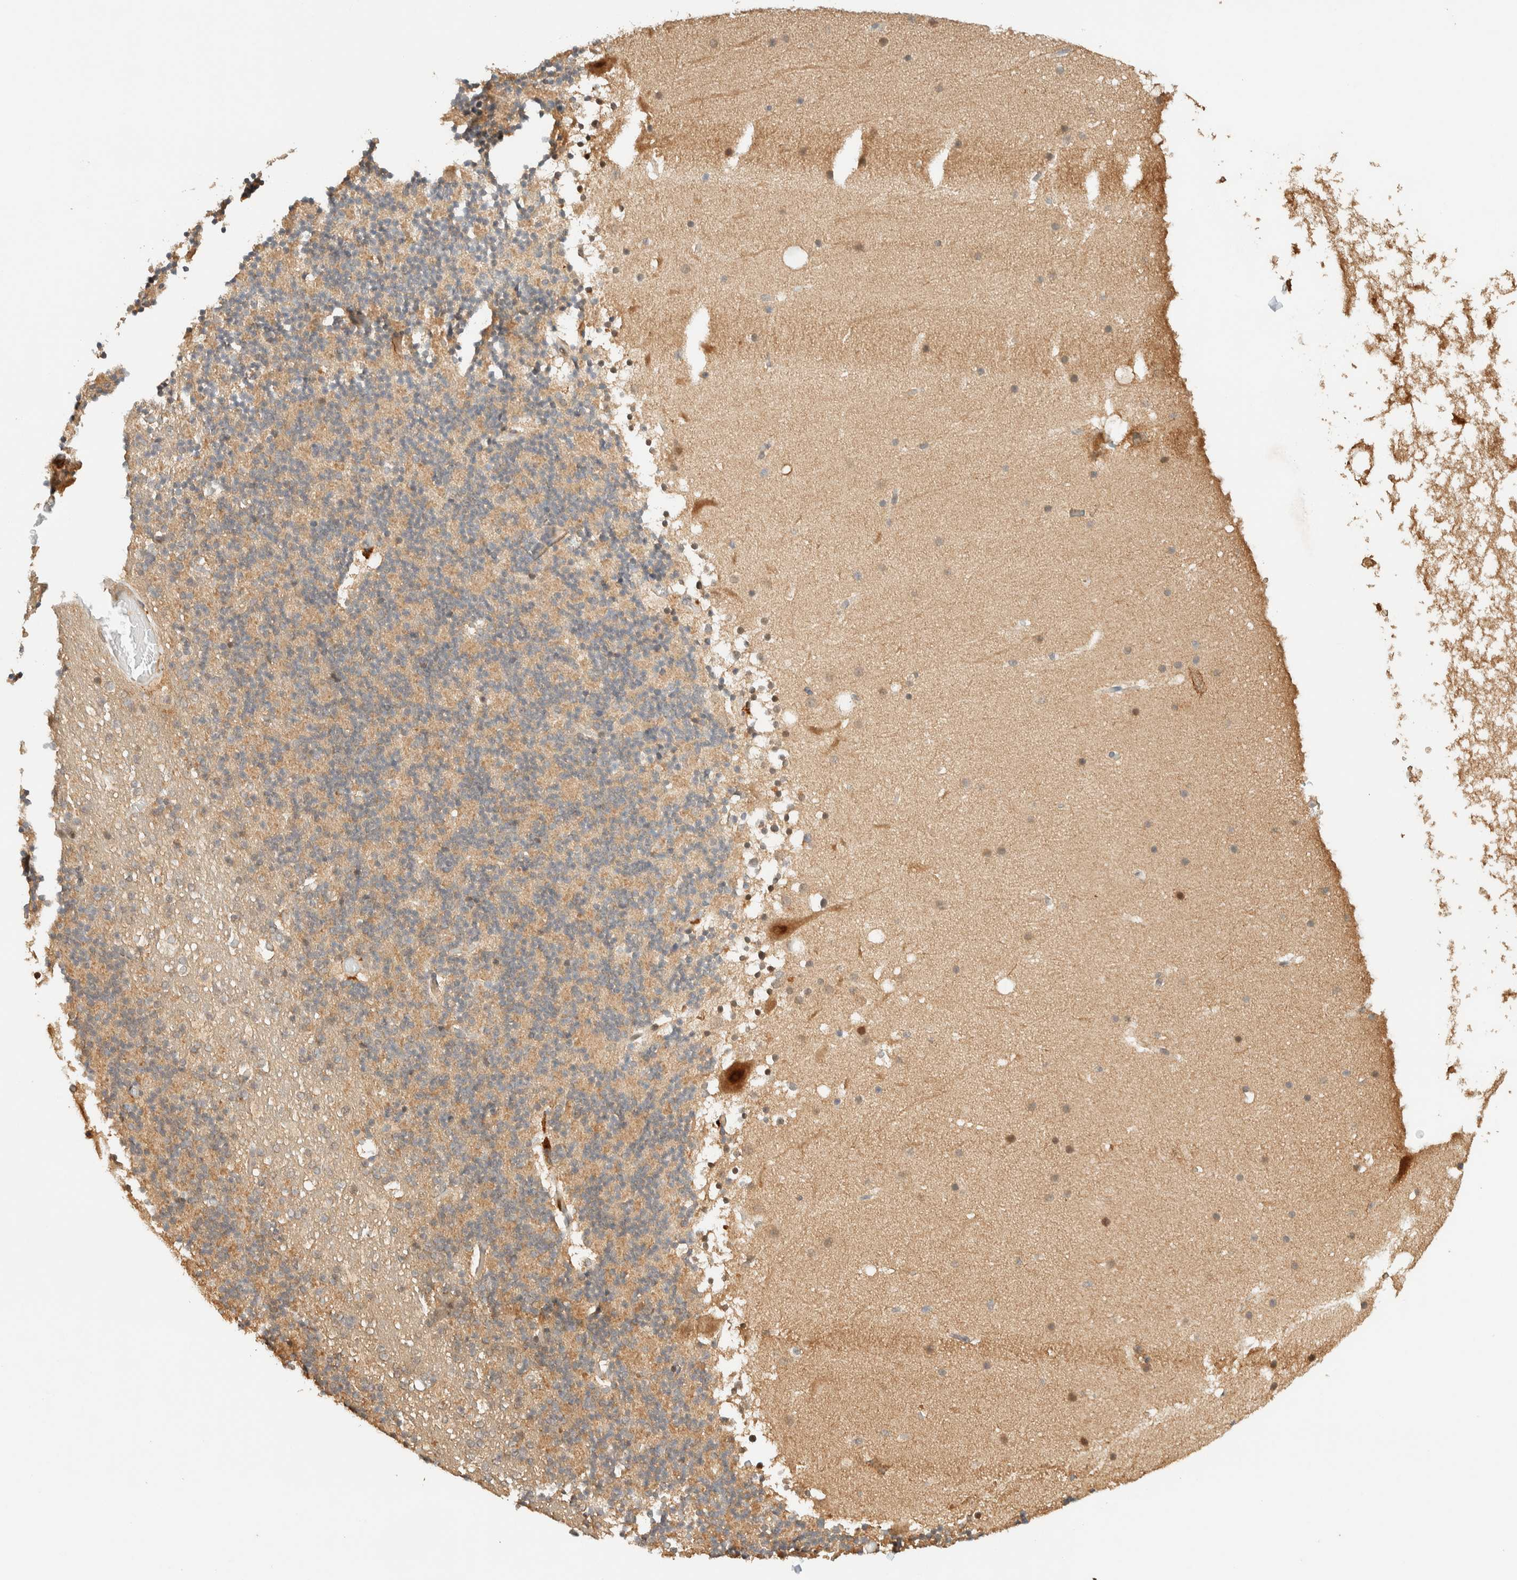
{"staining": {"intensity": "weak", "quantity": "<25%", "location": "cytoplasmic/membranous"}, "tissue": "cerebellum", "cell_type": "Cells in granular layer", "image_type": "normal", "snomed": [{"axis": "morphology", "description": "Normal tissue, NOS"}, {"axis": "topography", "description": "Cerebellum"}], "caption": "High magnification brightfield microscopy of unremarkable cerebellum stained with DAB (3,3'-diaminobenzidine) (brown) and counterstained with hematoxylin (blue): cells in granular layer show no significant staining. (DAB immunohistochemistry (IHC), high magnification).", "gene": "ZBTB34", "patient": {"sex": "male", "age": 57}}